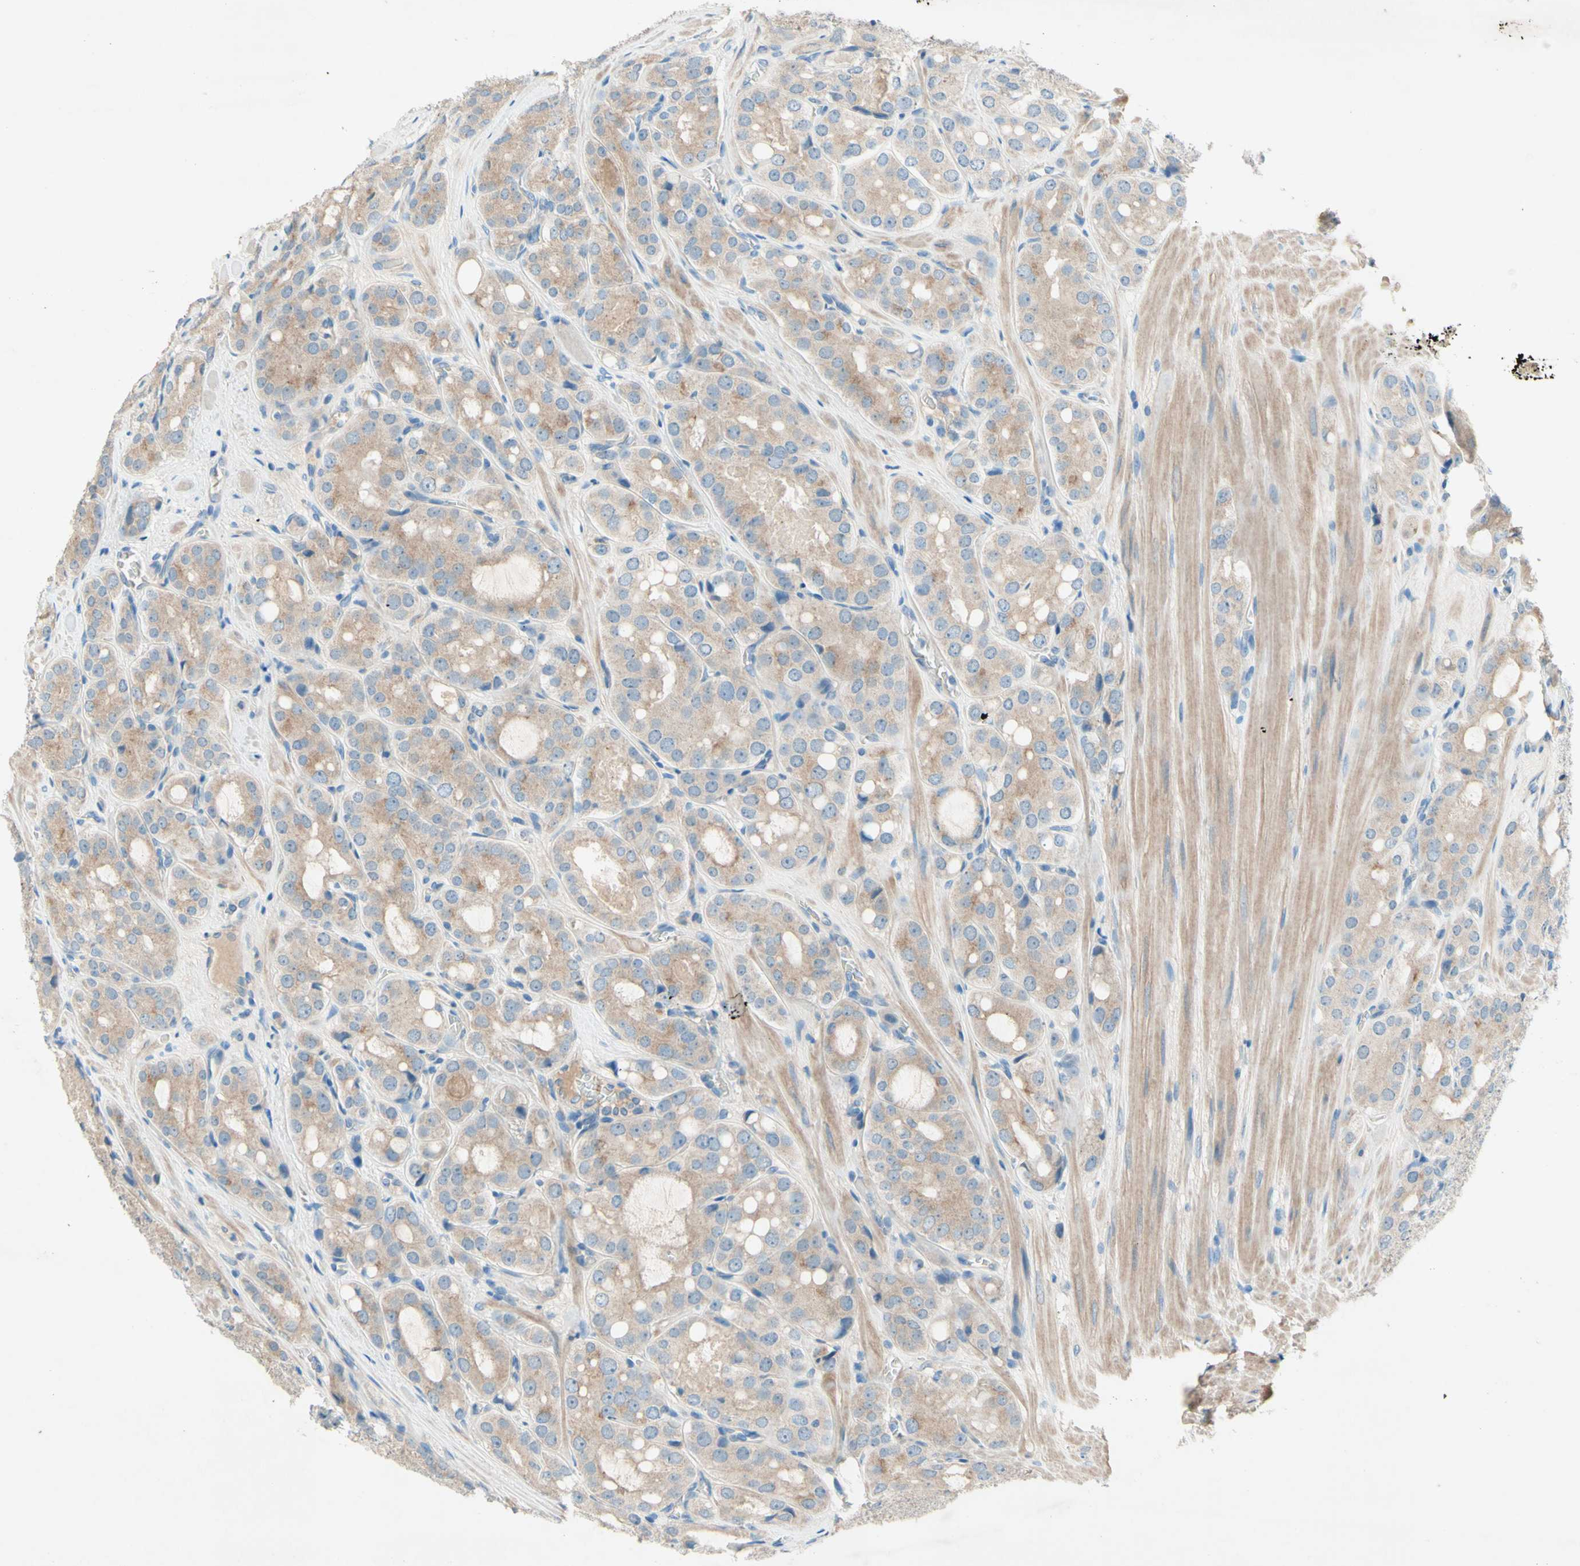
{"staining": {"intensity": "moderate", "quantity": "25%-75%", "location": "cytoplasmic/membranous"}, "tissue": "prostate cancer", "cell_type": "Tumor cells", "image_type": "cancer", "snomed": [{"axis": "morphology", "description": "Adenocarcinoma, High grade"}, {"axis": "topography", "description": "Prostate"}], "caption": "Human prostate cancer (adenocarcinoma (high-grade)) stained with a brown dye shows moderate cytoplasmic/membranous positive expression in about 25%-75% of tumor cells.", "gene": "IL2", "patient": {"sex": "male", "age": 65}}